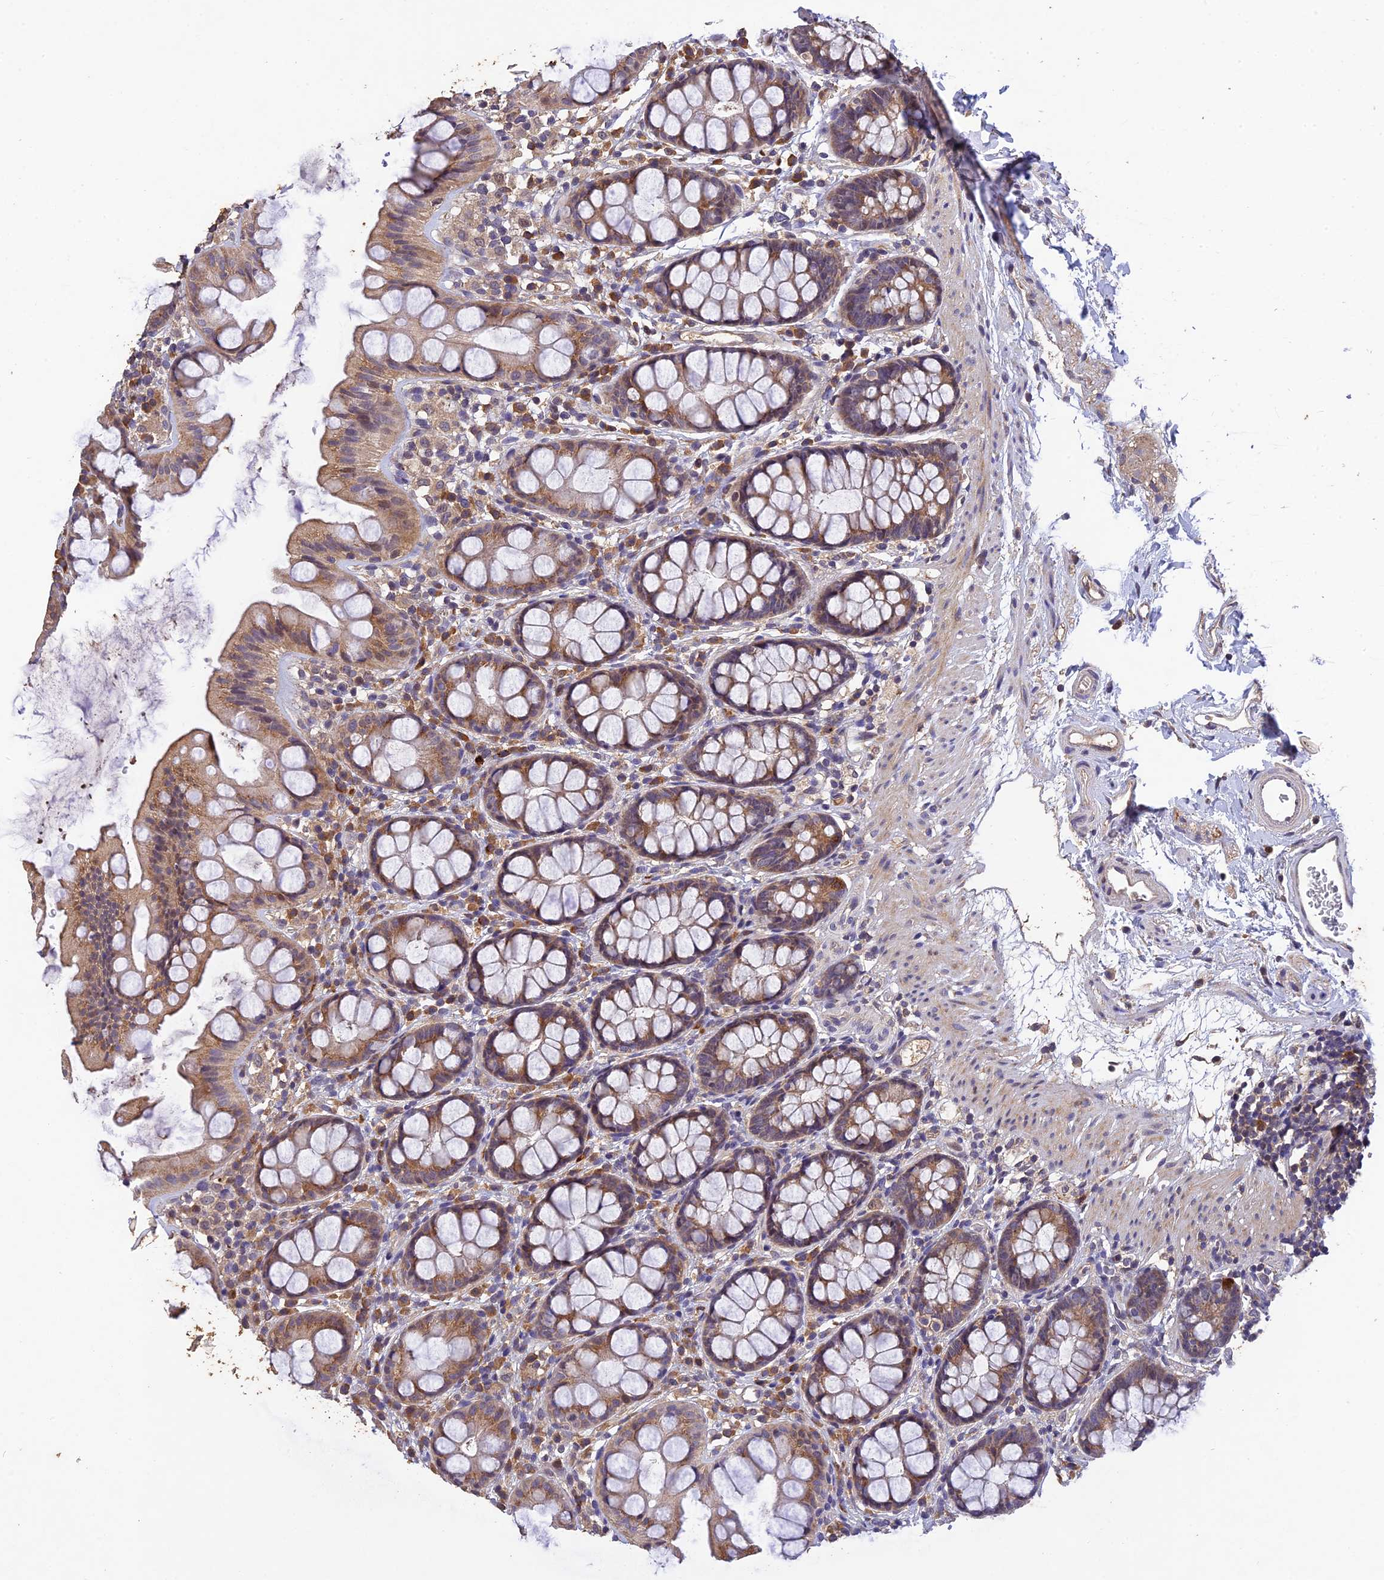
{"staining": {"intensity": "moderate", "quantity": "25%-75%", "location": "cytoplasmic/membranous"}, "tissue": "rectum", "cell_type": "Glandular cells", "image_type": "normal", "snomed": [{"axis": "morphology", "description": "Normal tissue, NOS"}, {"axis": "topography", "description": "Rectum"}], "caption": "This photomicrograph exhibits normal rectum stained with immunohistochemistry (IHC) to label a protein in brown. The cytoplasmic/membranous of glandular cells show moderate positivity for the protein. Nuclei are counter-stained blue.", "gene": "DENND5B", "patient": {"sex": "female", "age": 65}}